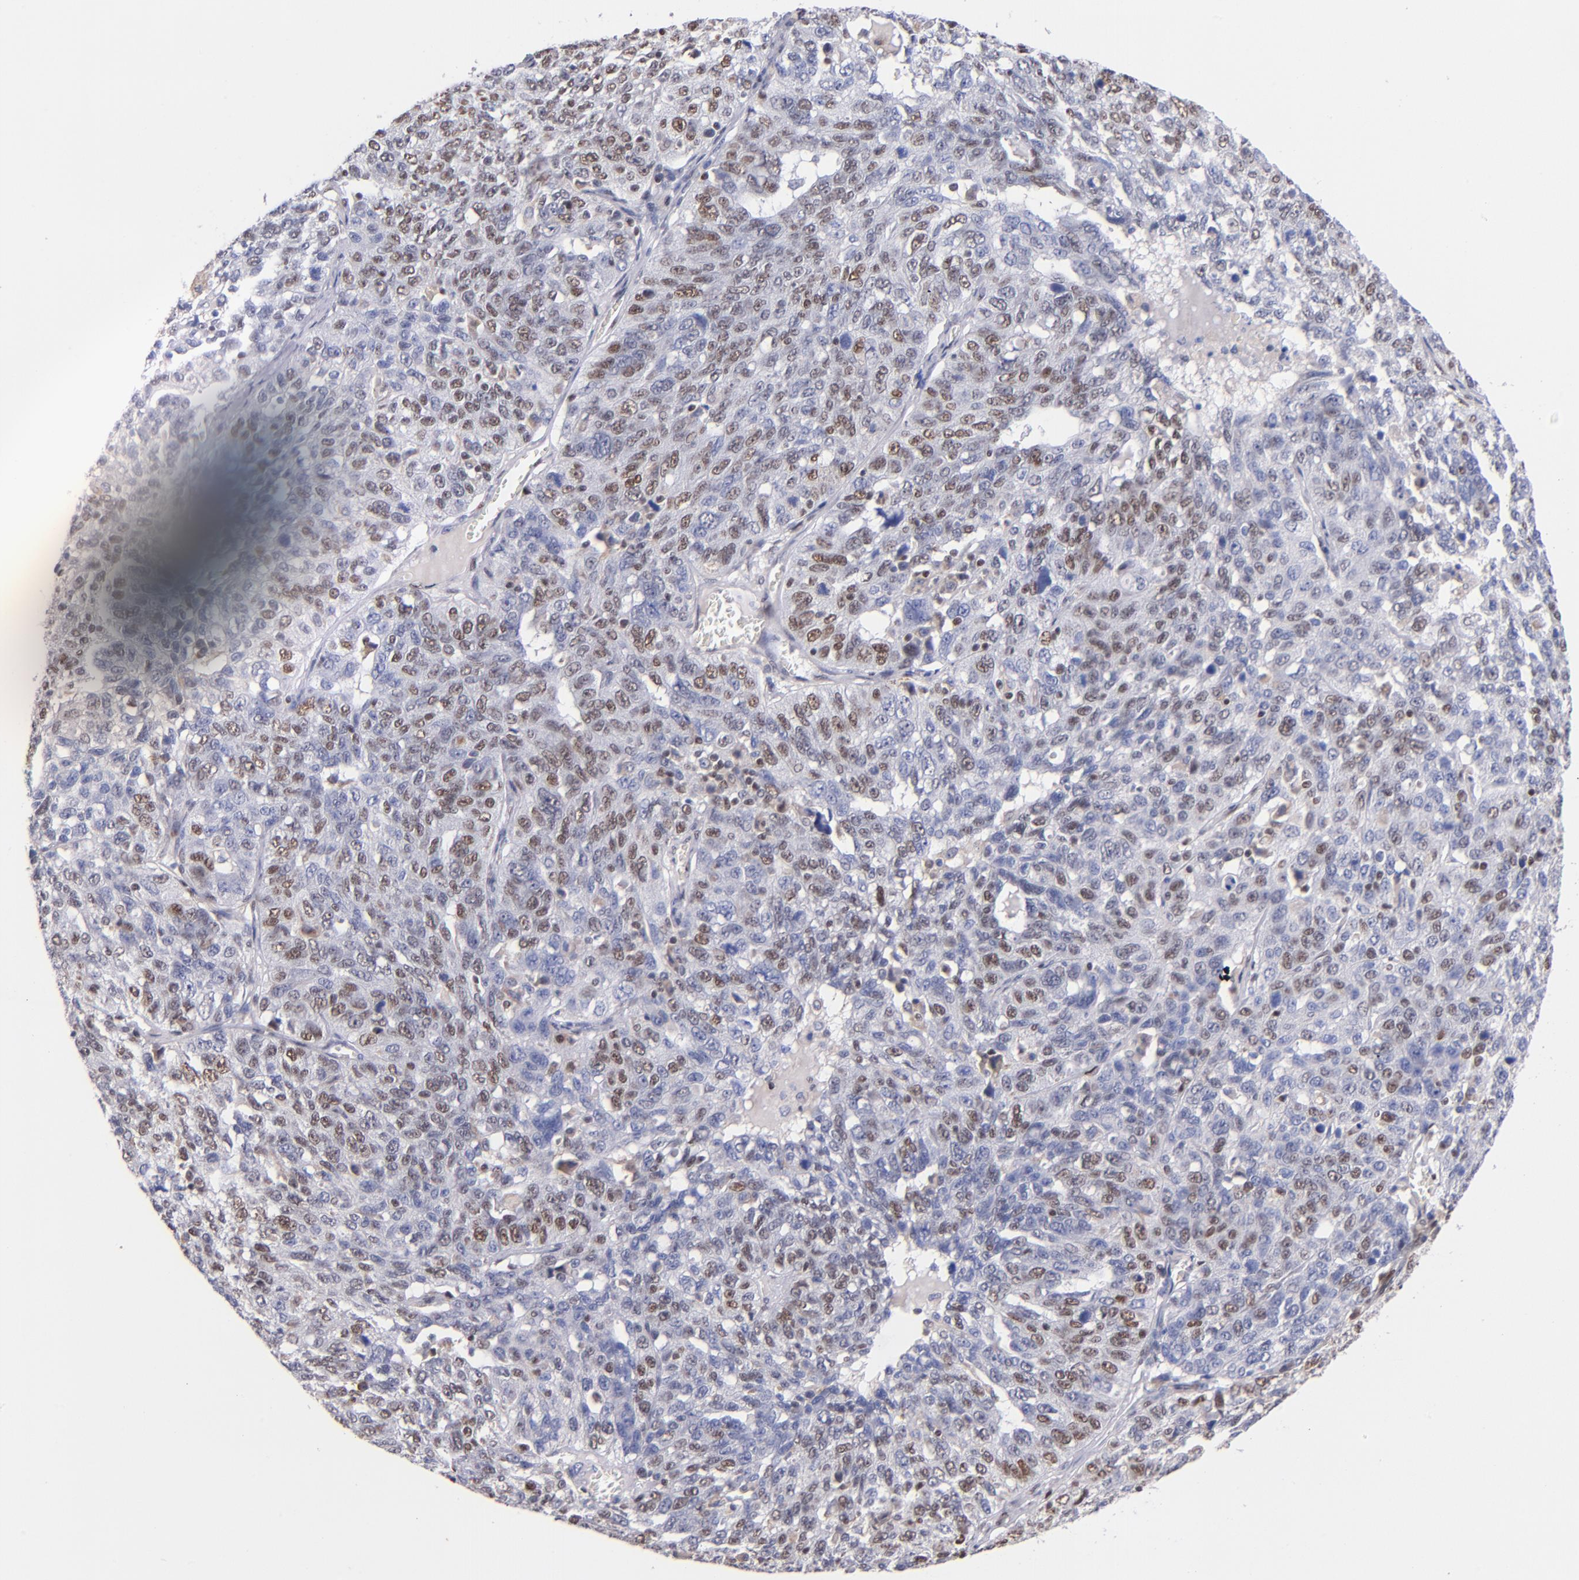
{"staining": {"intensity": "weak", "quantity": "25%-75%", "location": "nuclear"}, "tissue": "ovarian cancer", "cell_type": "Tumor cells", "image_type": "cancer", "snomed": [{"axis": "morphology", "description": "Cystadenocarcinoma, serous, NOS"}, {"axis": "topography", "description": "Ovary"}], "caption": "Immunohistochemistry (DAB) staining of ovarian cancer demonstrates weak nuclear protein expression in approximately 25%-75% of tumor cells.", "gene": "SRF", "patient": {"sex": "female", "age": 71}}